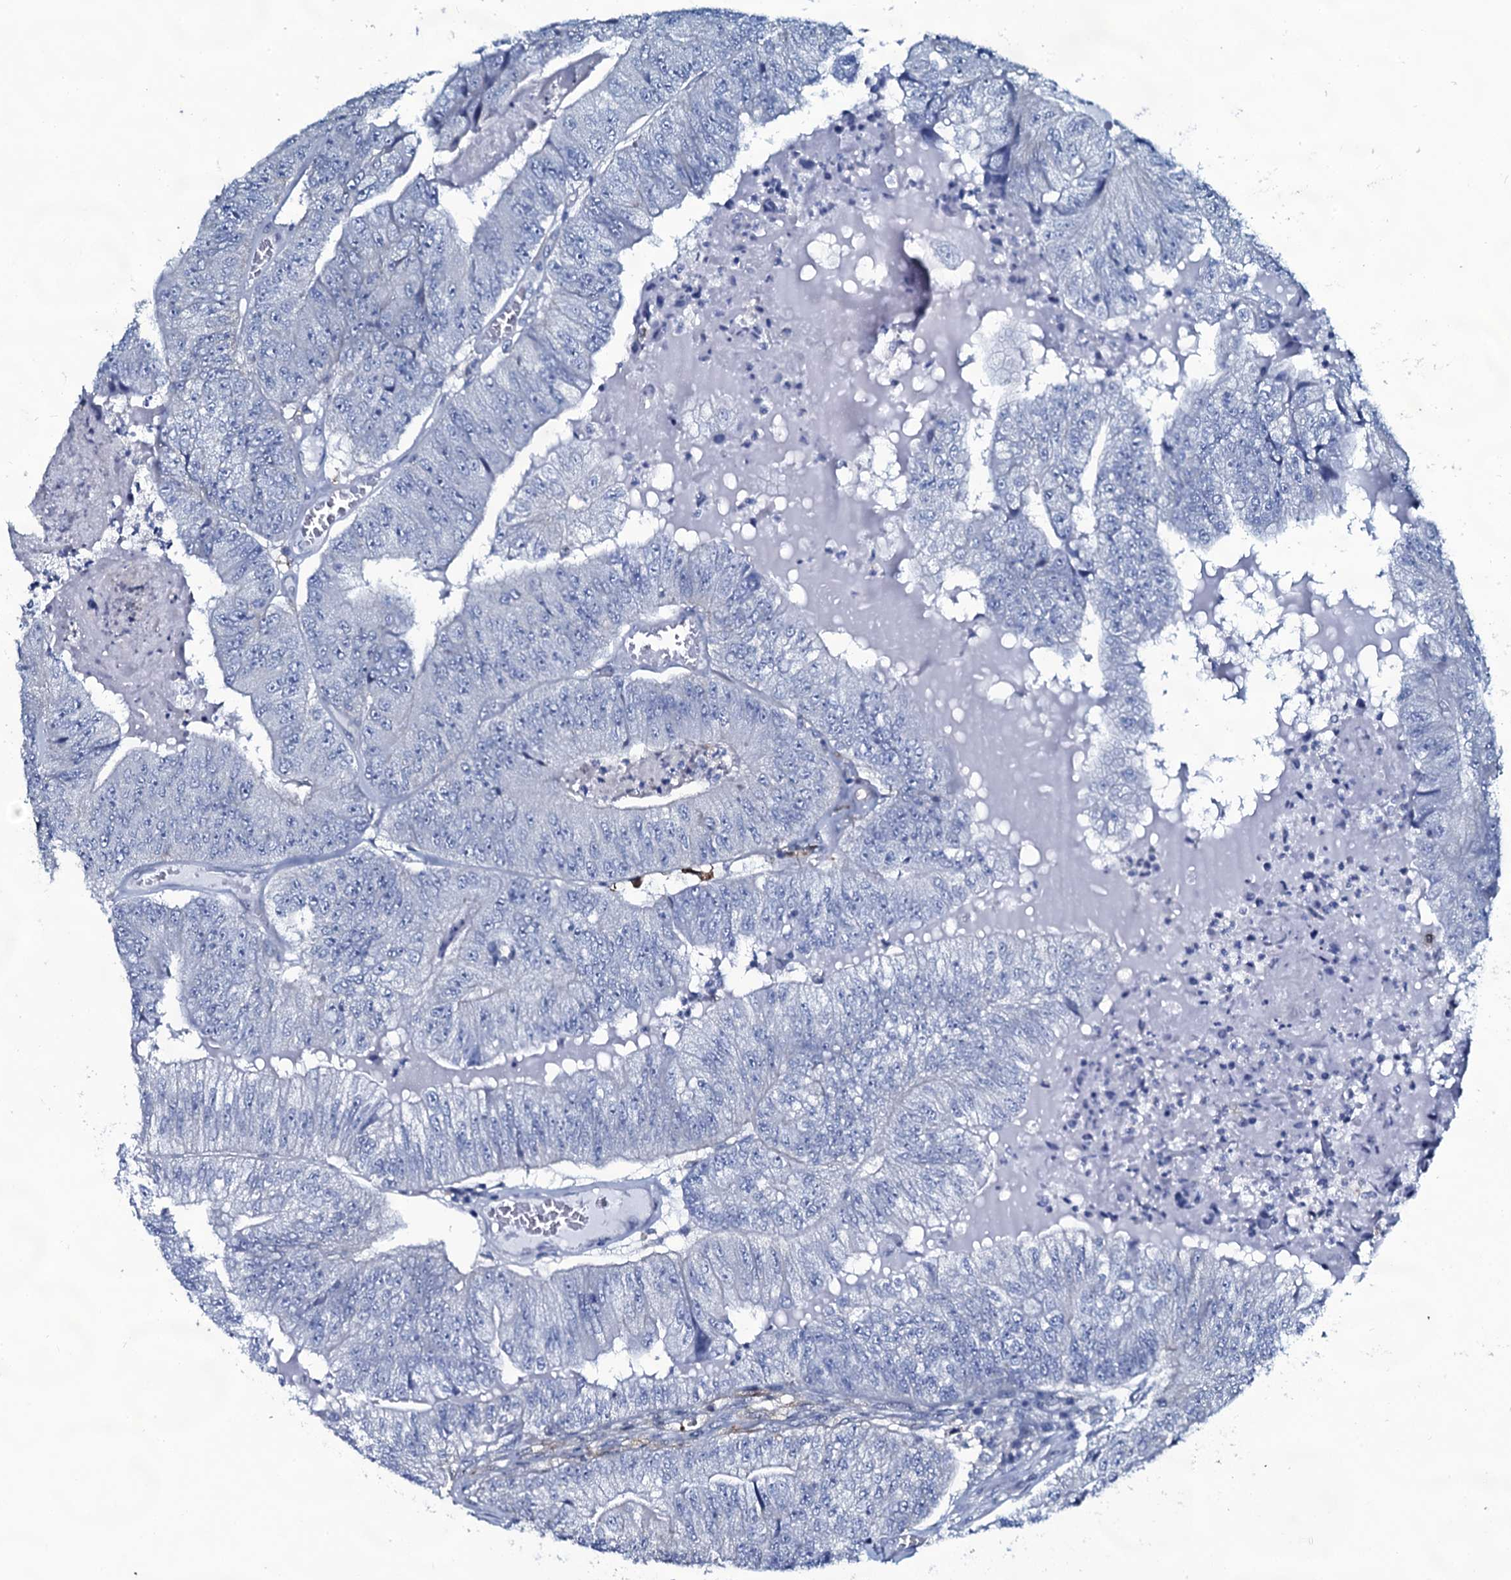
{"staining": {"intensity": "negative", "quantity": "none", "location": "none"}, "tissue": "colorectal cancer", "cell_type": "Tumor cells", "image_type": "cancer", "snomed": [{"axis": "morphology", "description": "Adenocarcinoma, NOS"}, {"axis": "topography", "description": "Colon"}], "caption": "Immunohistochemistry (IHC) micrograph of neoplastic tissue: human colorectal adenocarcinoma stained with DAB demonstrates no significant protein expression in tumor cells.", "gene": "SLC4A7", "patient": {"sex": "female", "age": 67}}